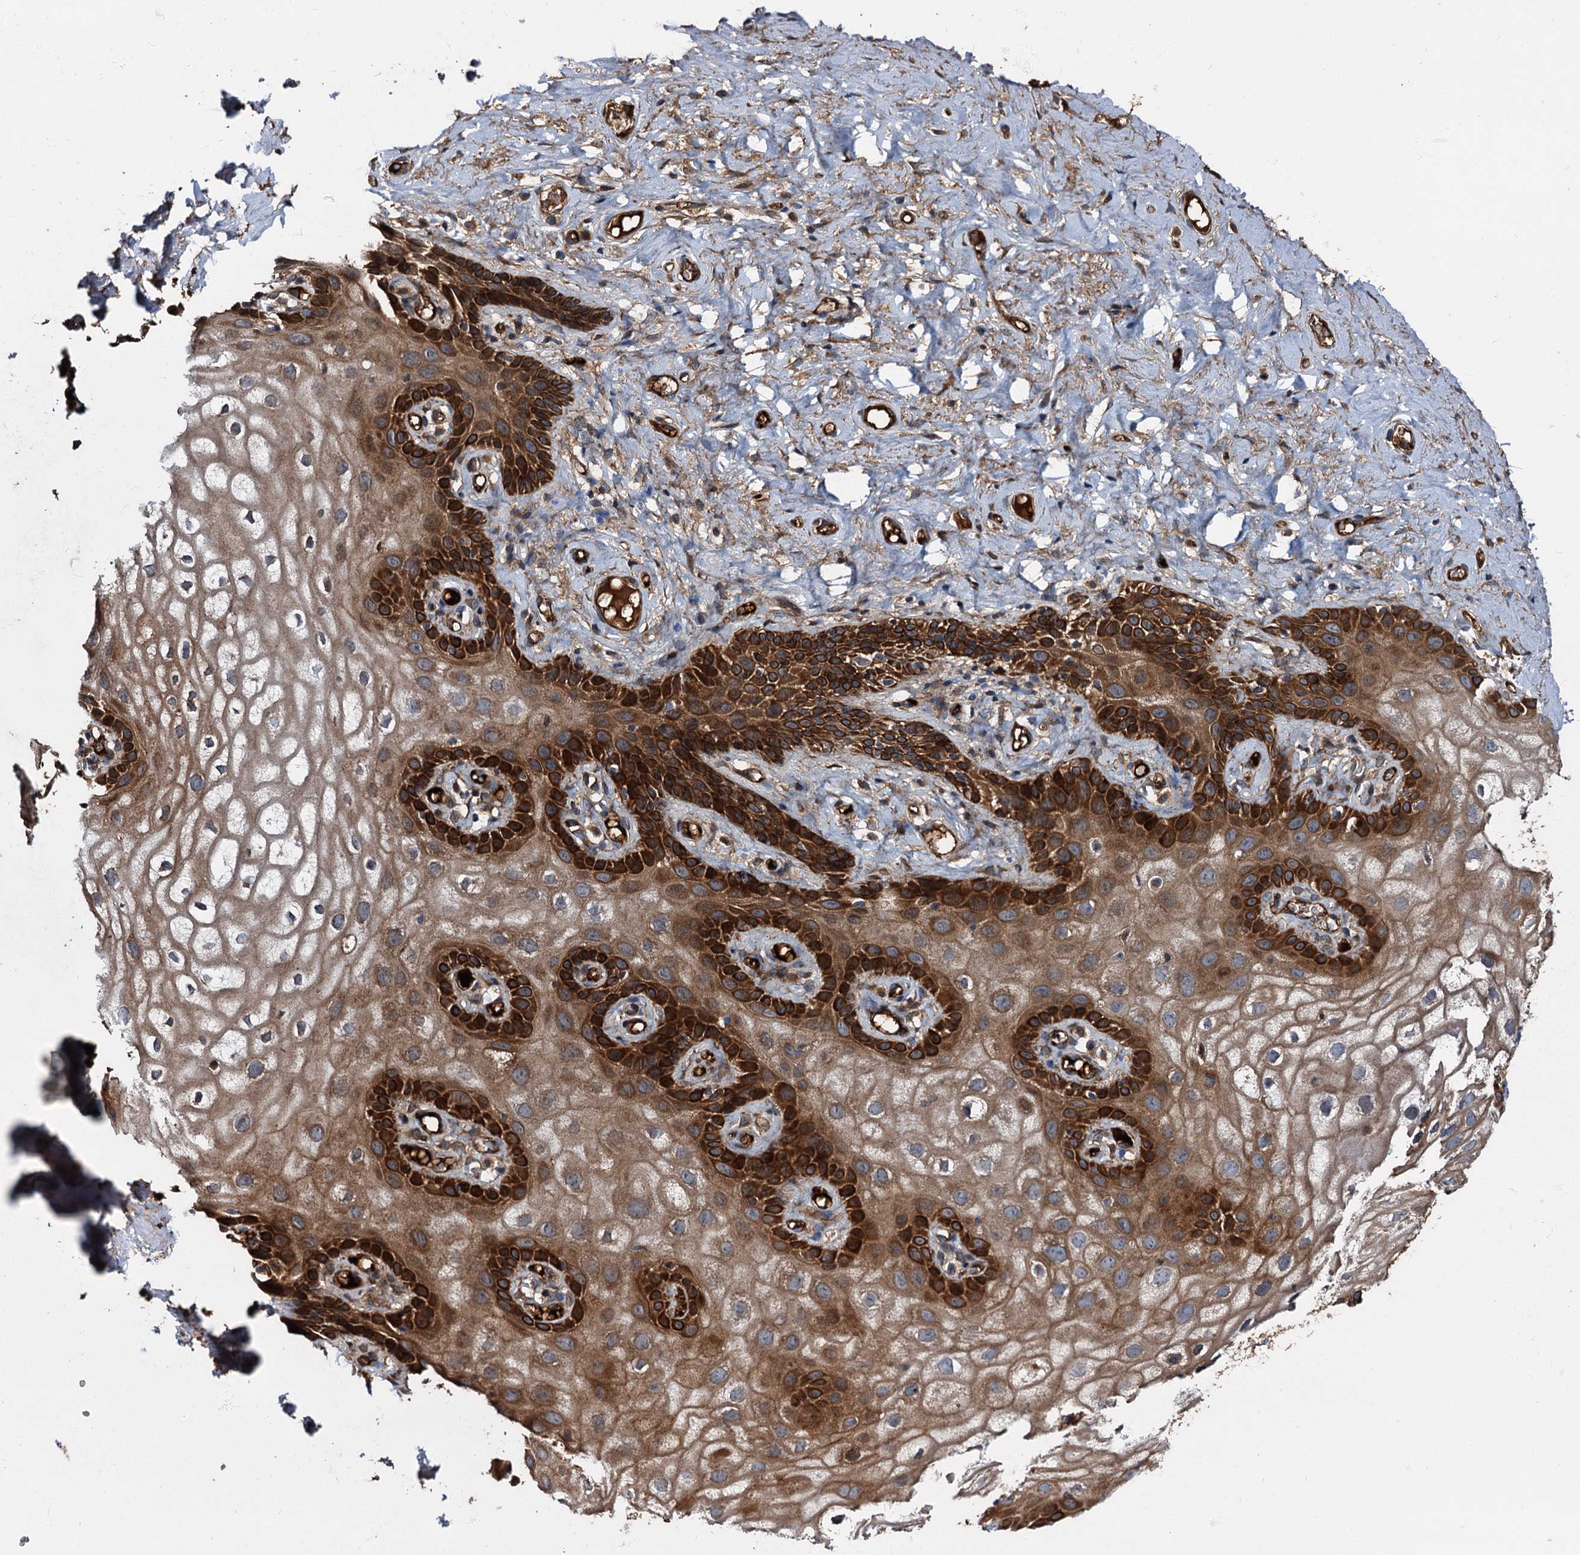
{"staining": {"intensity": "strong", "quantity": ">75%", "location": "cytoplasmic/membranous"}, "tissue": "vagina", "cell_type": "Squamous epithelial cells", "image_type": "normal", "snomed": [{"axis": "morphology", "description": "Normal tissue, NOS"}, {"axis": "topography", "description": "Vagina"}], "caption": "IHC image of benign vagina stained for a protein (brown), which exhibits high levels of strong cytoplasmic/membranous positivity in approximately >75% of squamous epithelial cells.", "gene": "PEX5", "patient": {"sex": "female", "age": 68}}